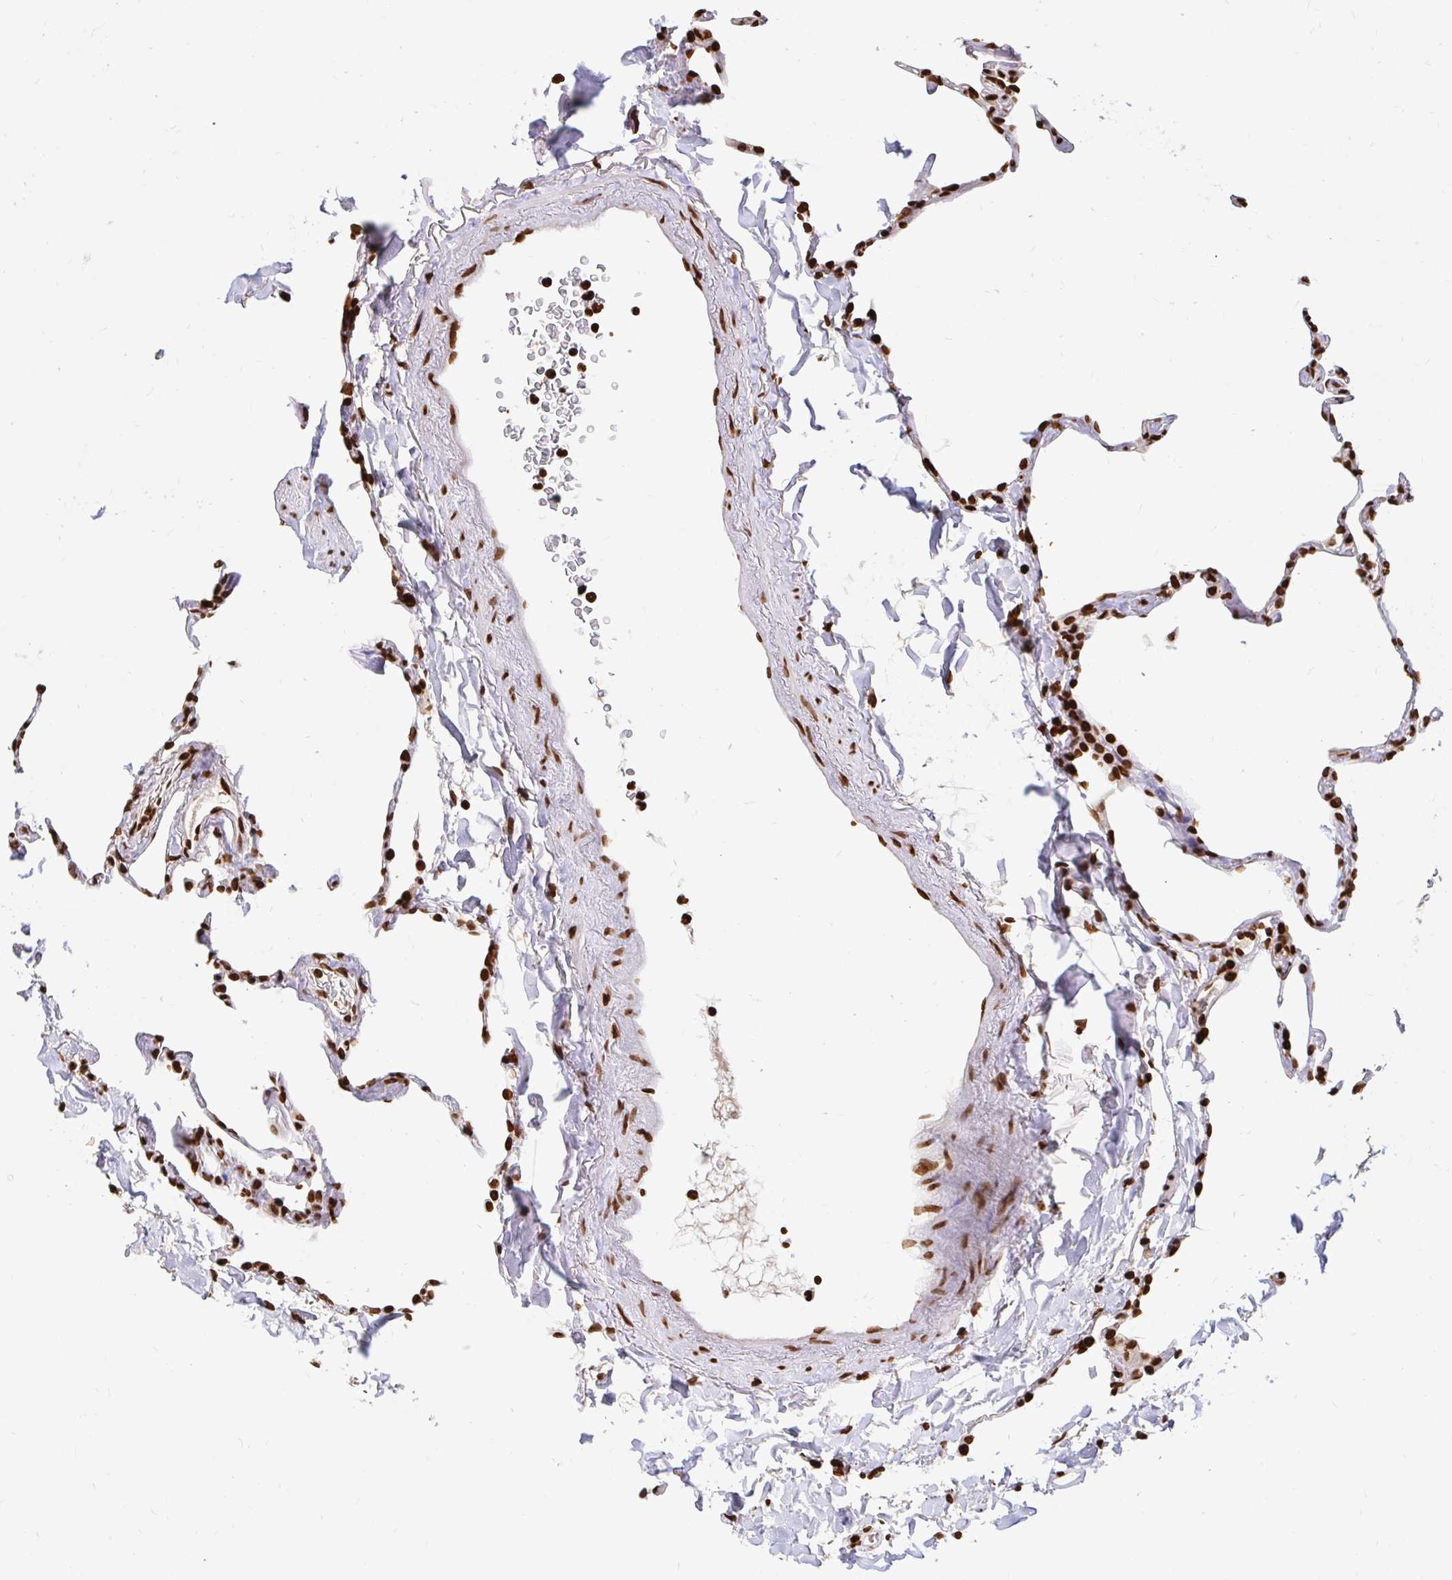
{"staining": {"intensity": "strong", "quantity": ">75%", "location": "nuclear"}, "tissue": "lung", "cell_type": "Alveolar cells", "image_type": "normal", "snomed": [{"axis": "morphology", "description": "Normal tissue, NOS"}, {"axis": "topography", "description": "Lung"}], "caption": "Approximately >75% of alveolar cells in benign human lung demonstrate strong nuclear protein expression as visualized by brown immunohistochemical staining.", "gene": "H2BC5", "patient": {"sex": "male", "age": 65}}